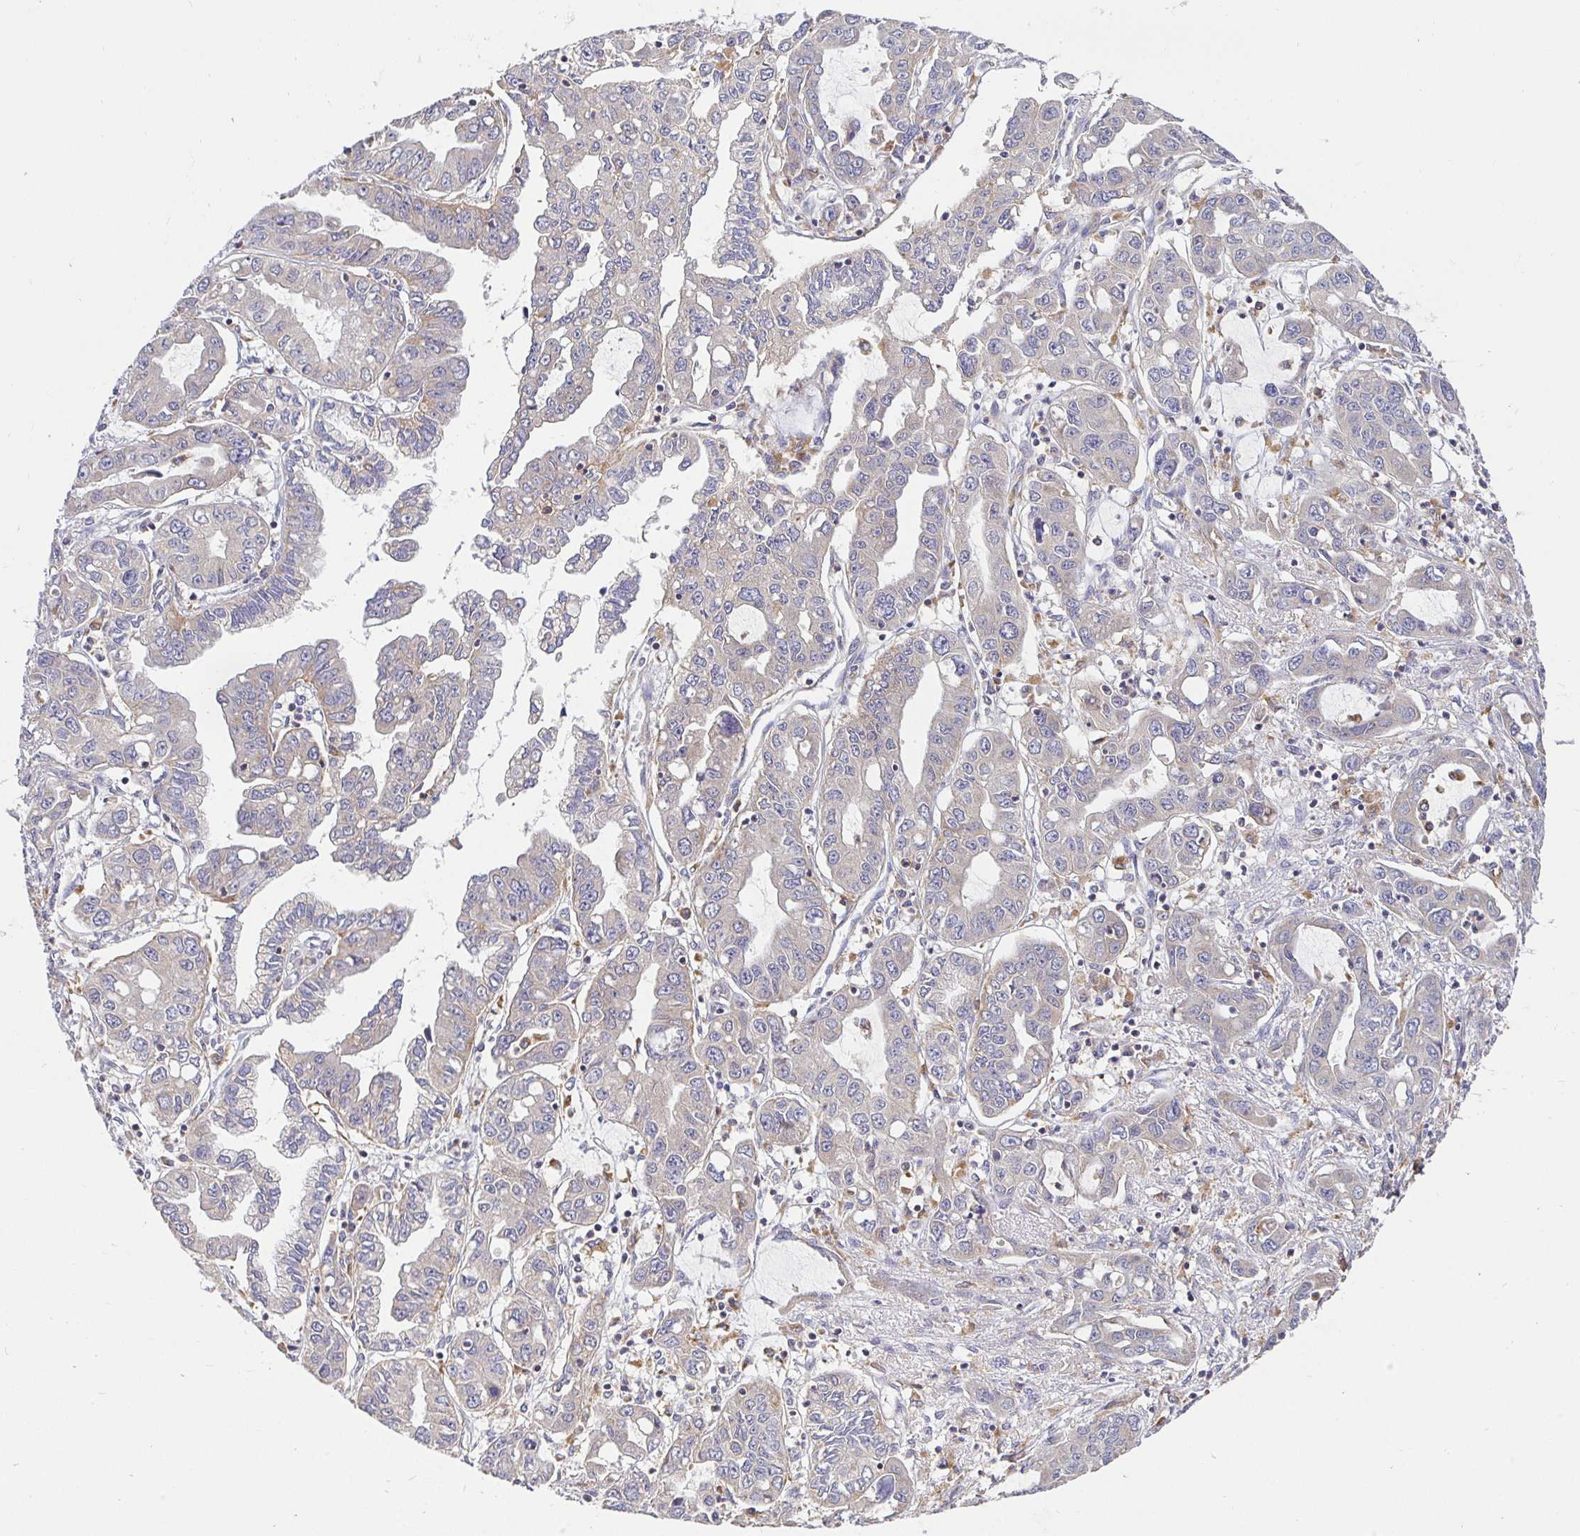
{"staining": {"intensity": "negative", "quantity": "none", "location": "none"}, "tissue": "liver cancer", "cell_type": "Tumor cells", "image_type": "cancer", "snomed": [{"axis": "morphology", "description": "Cholangiocarcinoma"}, {"axis": "topography", "description": "Liver"}], "caption": "DAB (3,3'-diaminobenzidine) immunohistochemical staining of liver cholangiocarcinoma demonstrates no significant expression in tumor cells.", "gene": "ATP6V1F", "patient": {"sex": "male", "age": 58}}